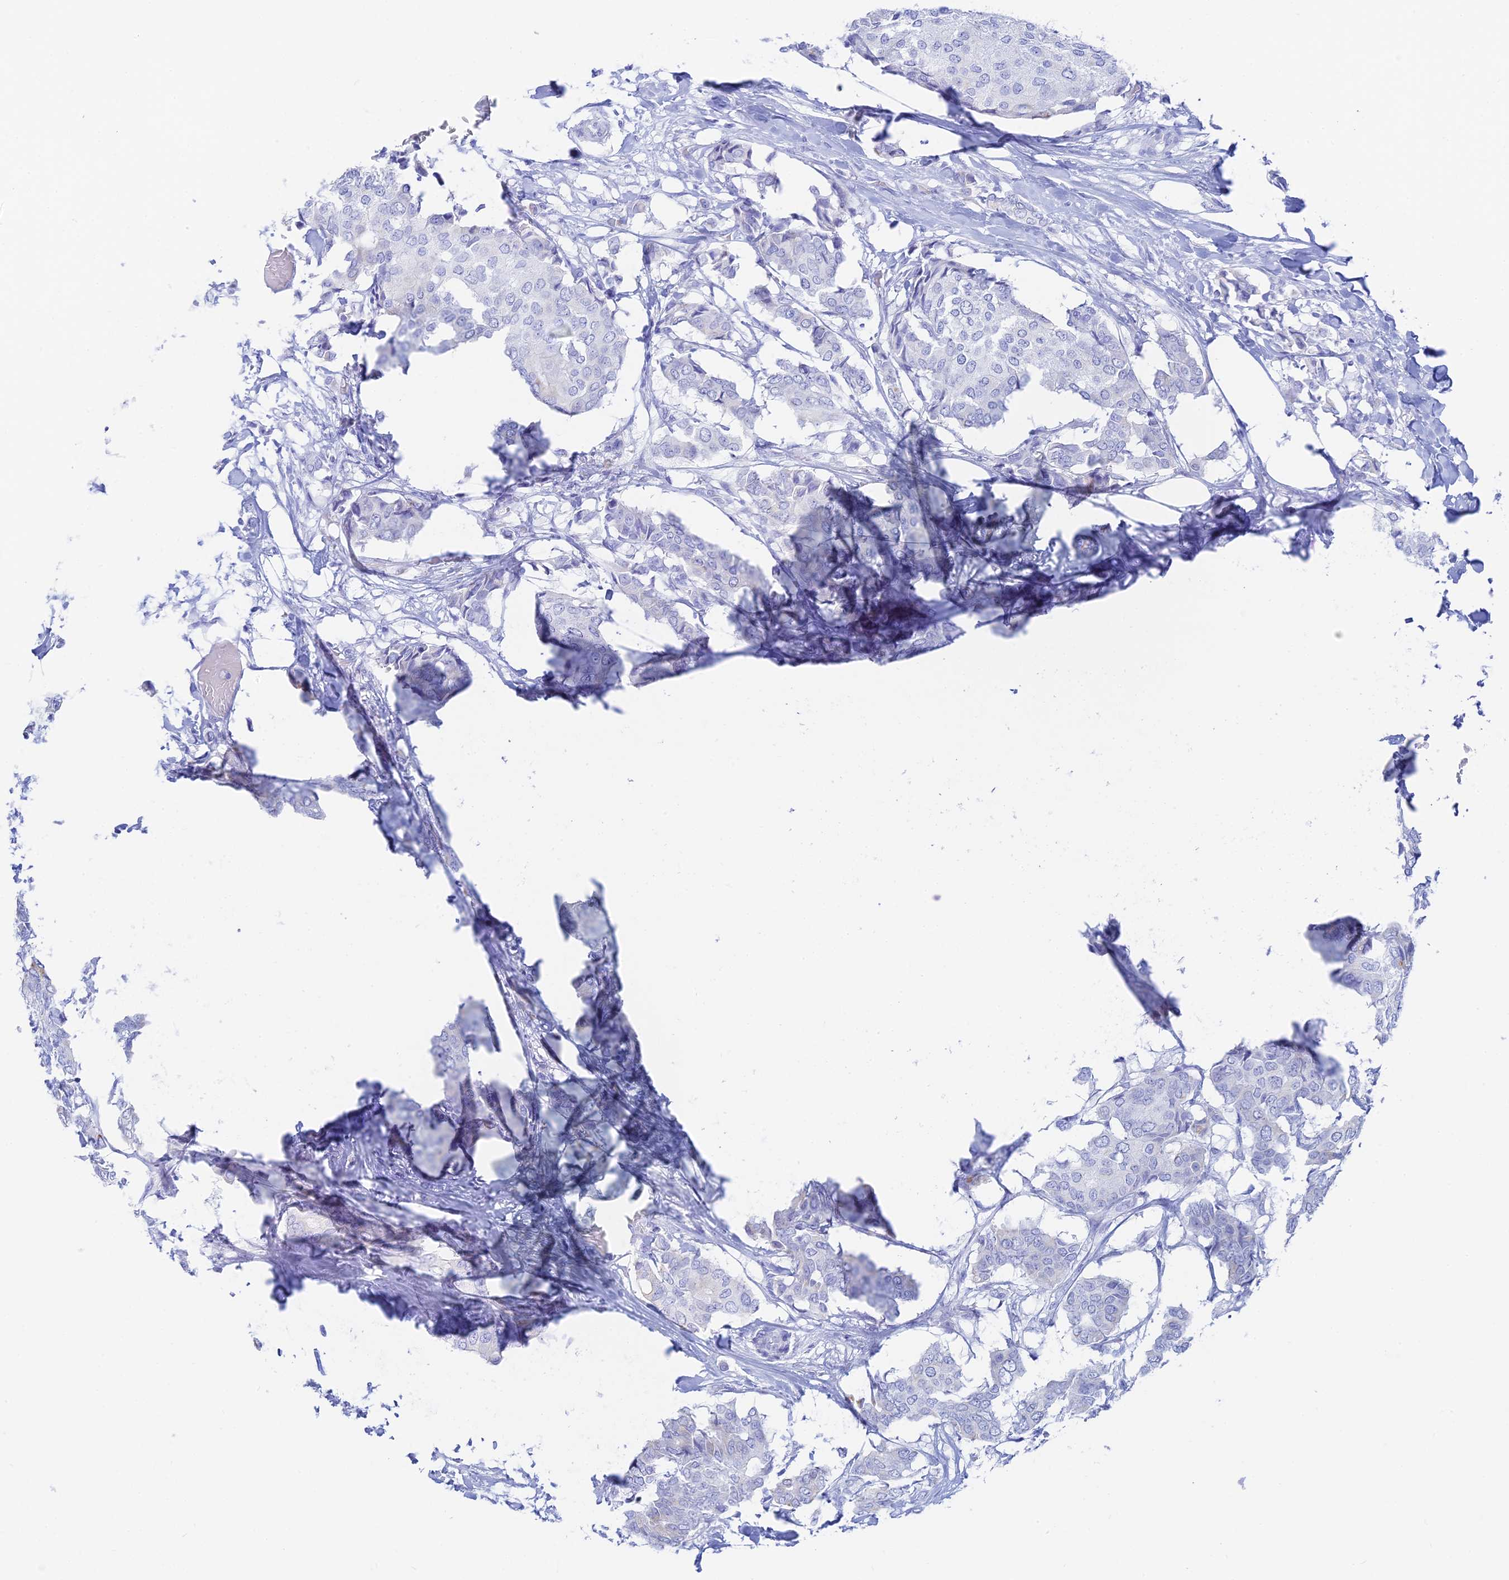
{"staining": {"intensity": "negative", "quantity": "none", "location": "none"}, "tissue": "breast cancer", "cell_type": "Tumor cells", "image_type": "cancer", "snomed": [{"axis": "morphology", "description": "Duct carcinoma"}, {"axis": "topography", "description": "Breast"}], "caption": "Breast infiltrating ductal carcinoma stained for a protein using IHC exhibits no positivity tumor cells.", "gene": "CEP152", "patient": {"sex": "female", "age": 75}}